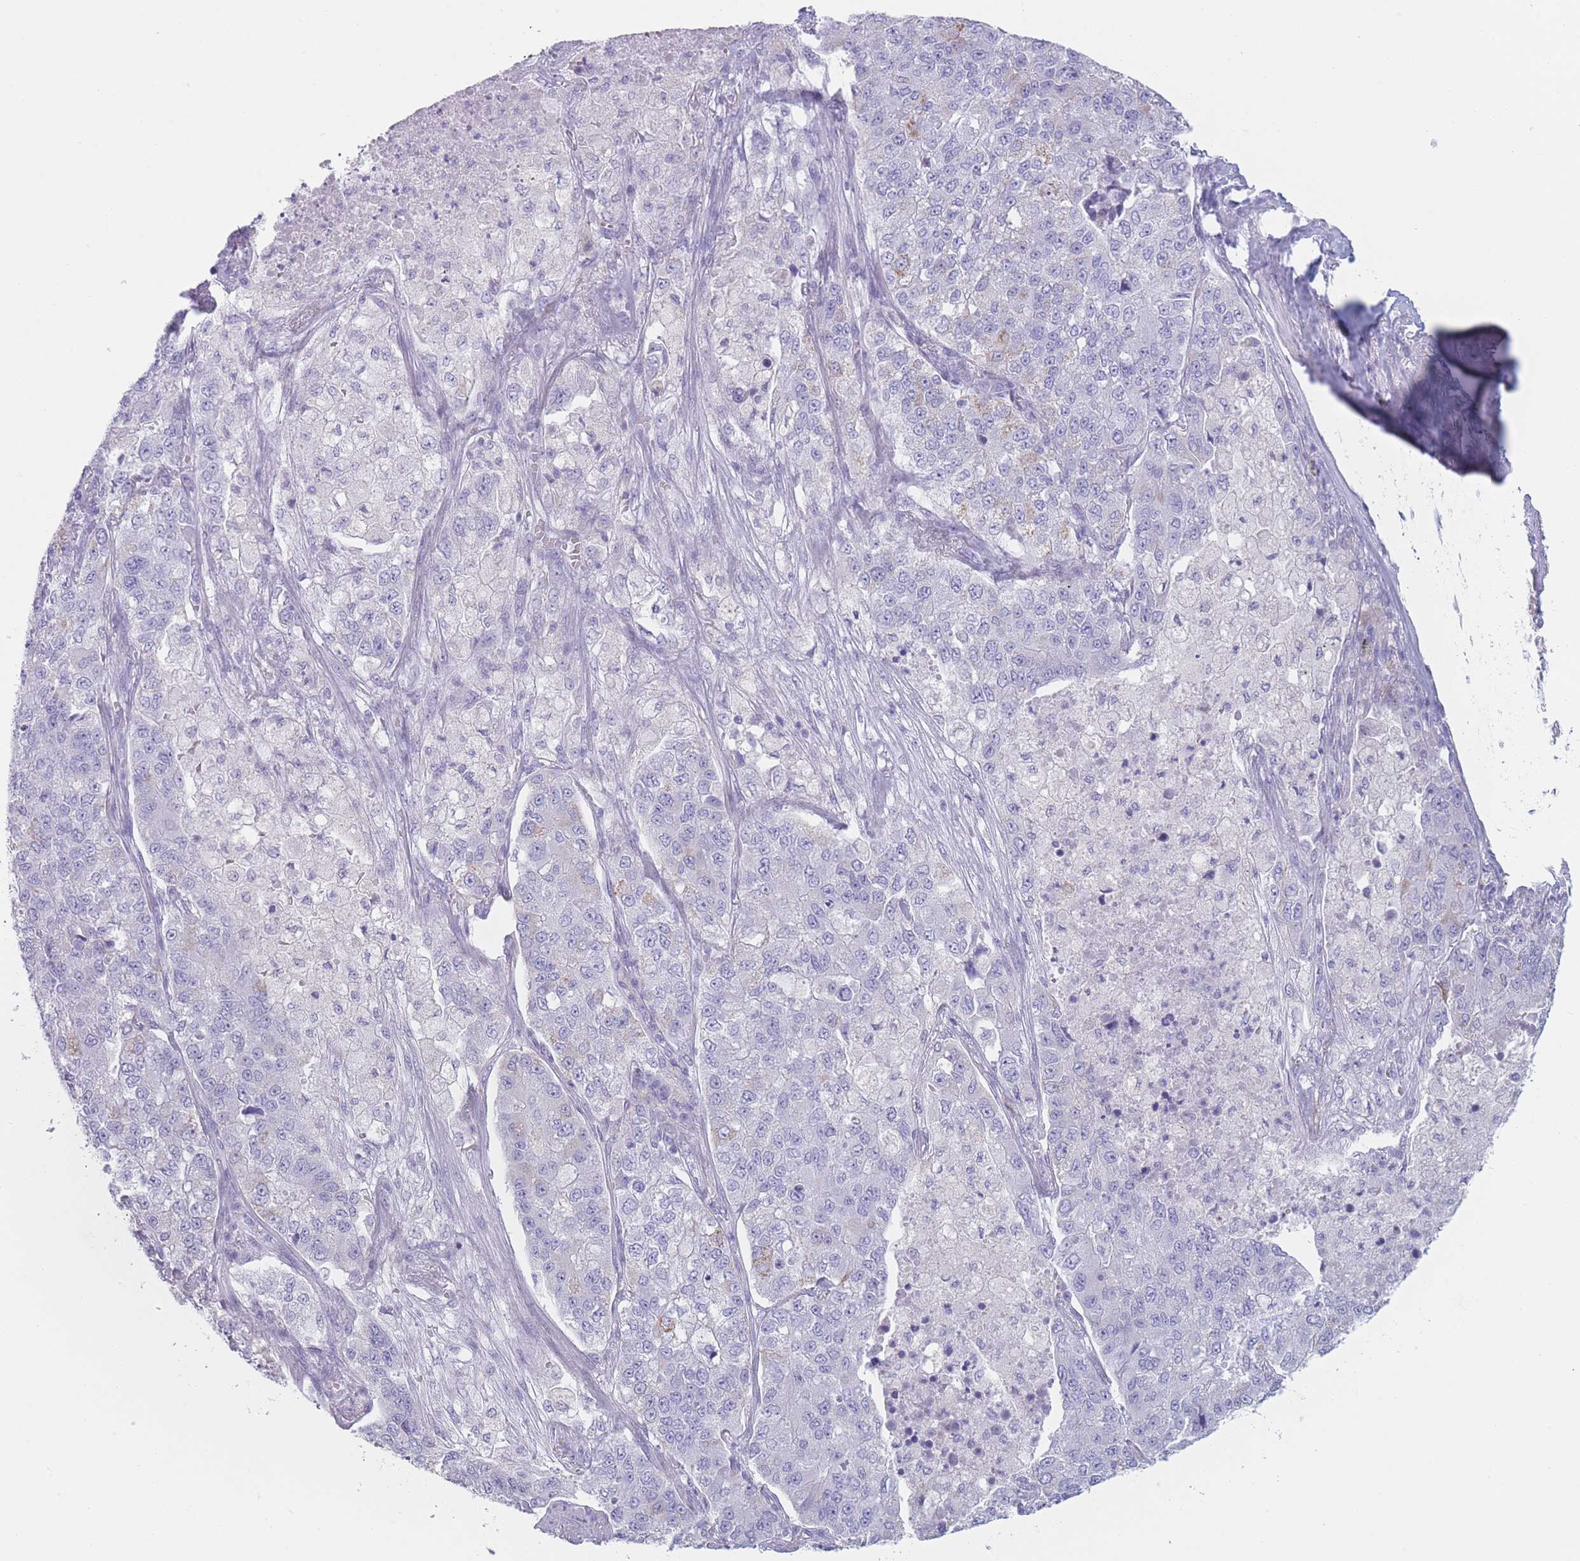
{"staining": {"intensity": "negative", "quantity": "none", "location": "none"}, "tissue": "lung cancer", "cell_type": "Tumor cells", "image_type": "cancer", "snomed": [{"axis": "morphology", "description": "Adenocarcinoma, NOS"}, {"axis": "topography", "description": "Lung"}], "caption": "An IHC micrograph of lung cancer (adenocarcinoma) is shown. There is no staining in tumor cells of lung cancer (adenocarcinoma).", "gene": "GPR12", "patient": {"sex": "male", "age": 49}}